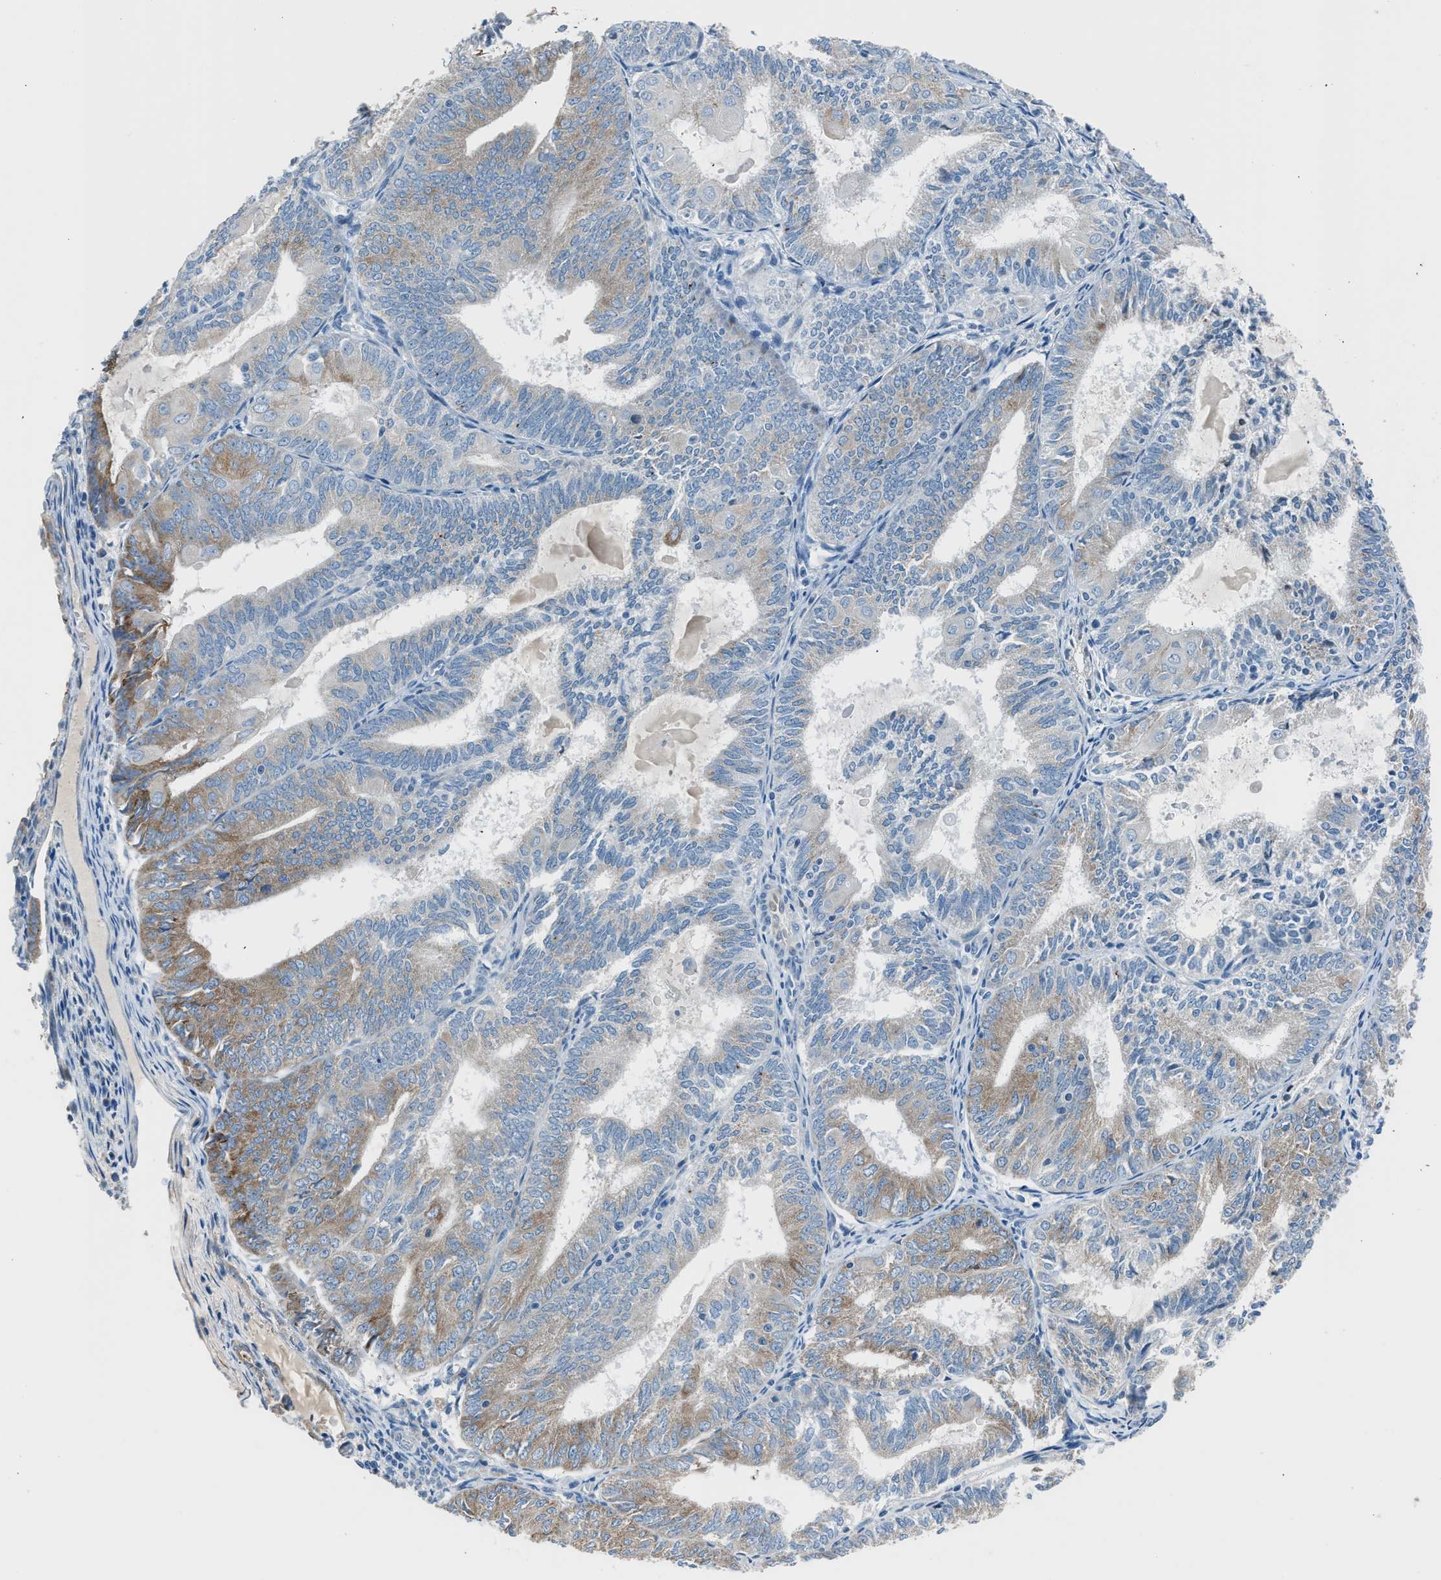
{"staining": {"intensity": "moderate", "quantity": "25%-75%", "location": "cytoplasmic/membranous"}, "tissue": "endometrial cancer", "cell_type": "Tumor cells", "image_type": "cancer", "snomed": [{"axis": "morphology", "description": "Adenocarcinoma, NOS"}, {"axis": "topography", "description": "Endometrium"}], "caption": "Protein expression analysis of adenocarcinoma (endometrial) displays moderate cytoplasmic/membranous positivity in about 25%-75% of tumor cells.", "gene": "RNF41", "patient": {"sex": "female", "age": 81}}